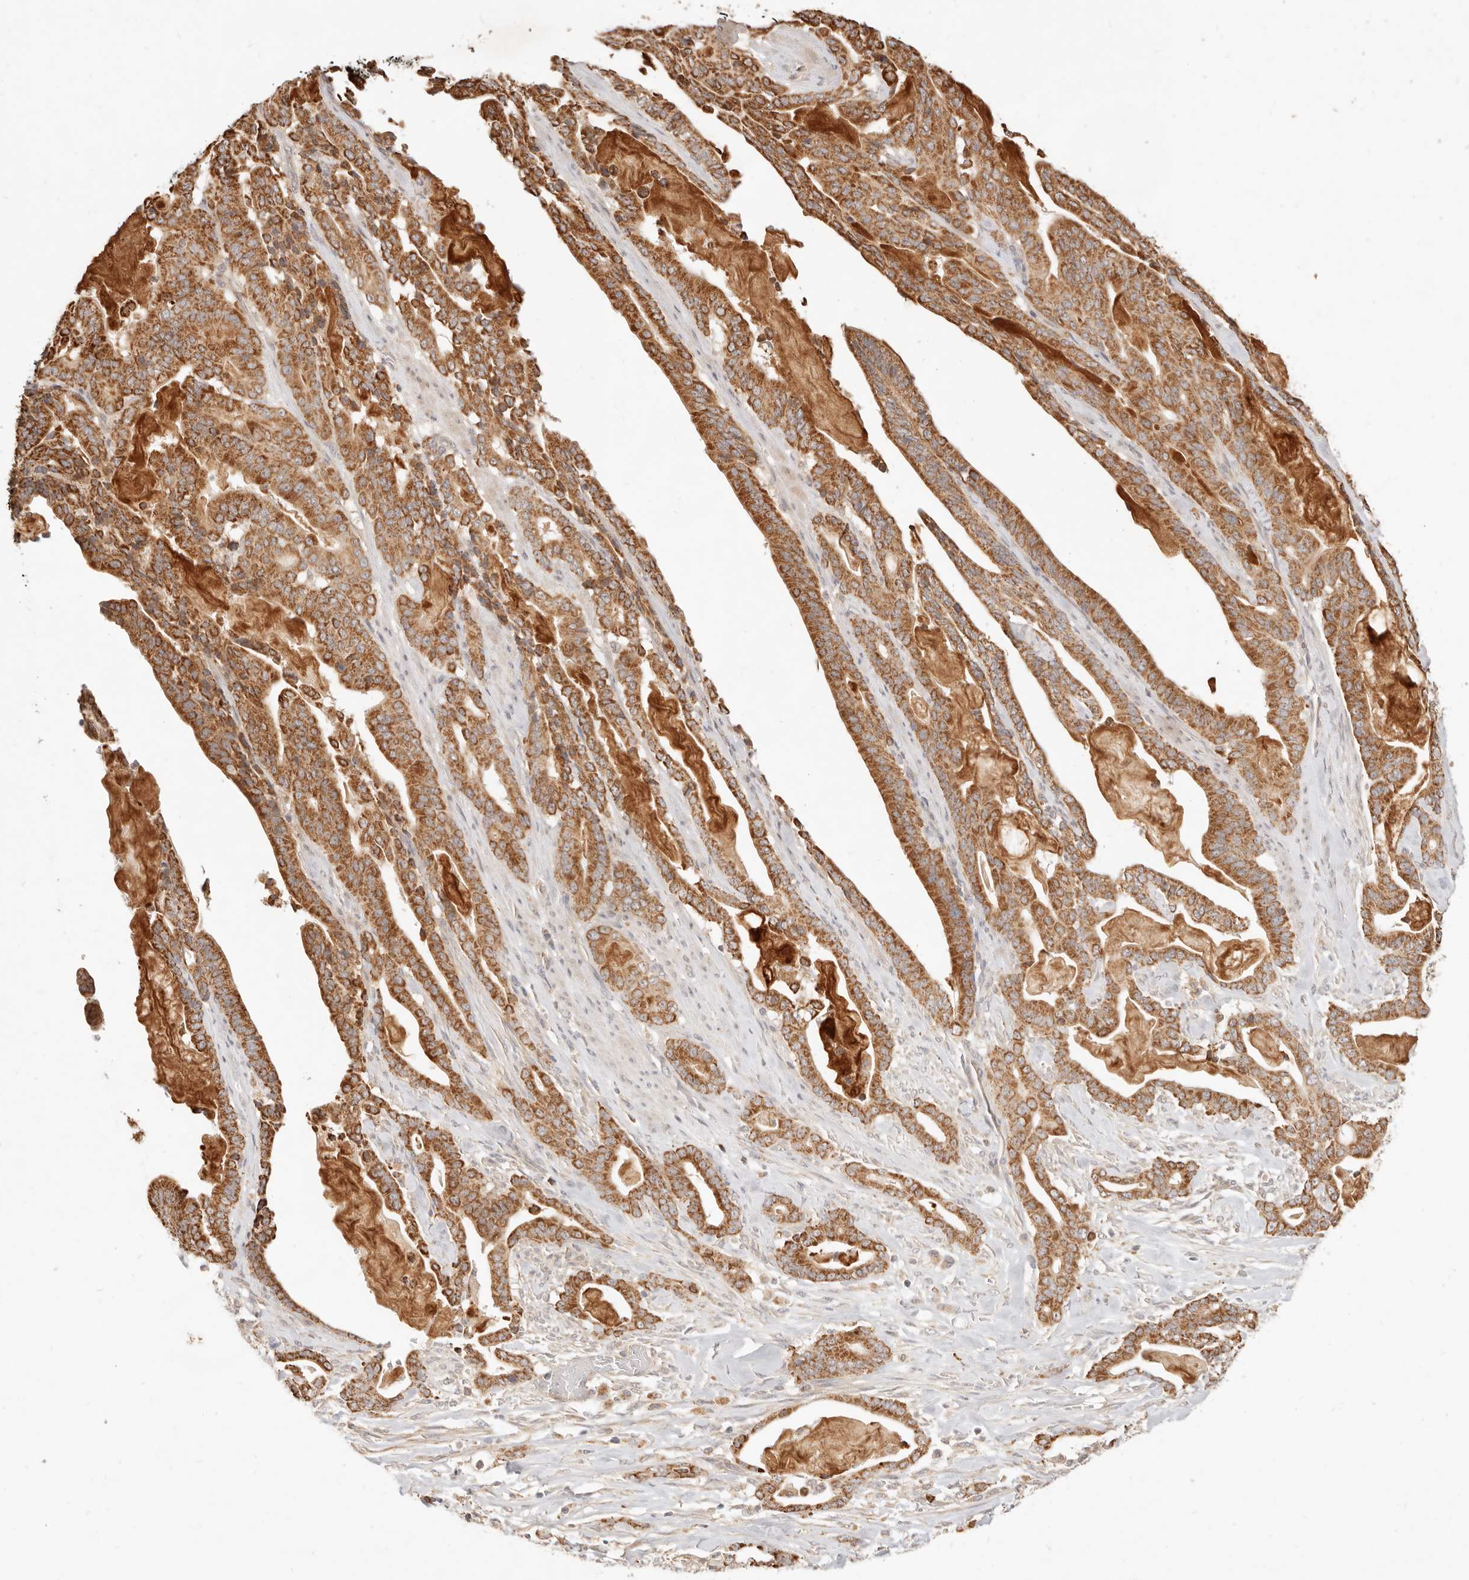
{"staining": {"intensity": "moderate", "quantity": ">75%", "location": "cytoplasmic/membranous"}, "tissue": "pancreatic cancer", "cell_type": "Tumor cells", "image_type": "cancer", "snomed": [{"axis": "morphology", "description": "Adenocarcinoma, NOS"}, {"axis": "topography", "description": "Pancreas"}], "caption": "An image showing moderate cytoplasmic/membranous positivity in about >75% of tumor cells in pancreatic cancer (adenocarcinoma), as visualized by brown immunohistochemical staining.", "gene": "CPLANE2", "patient": {"sex": "male", "age": 63}}